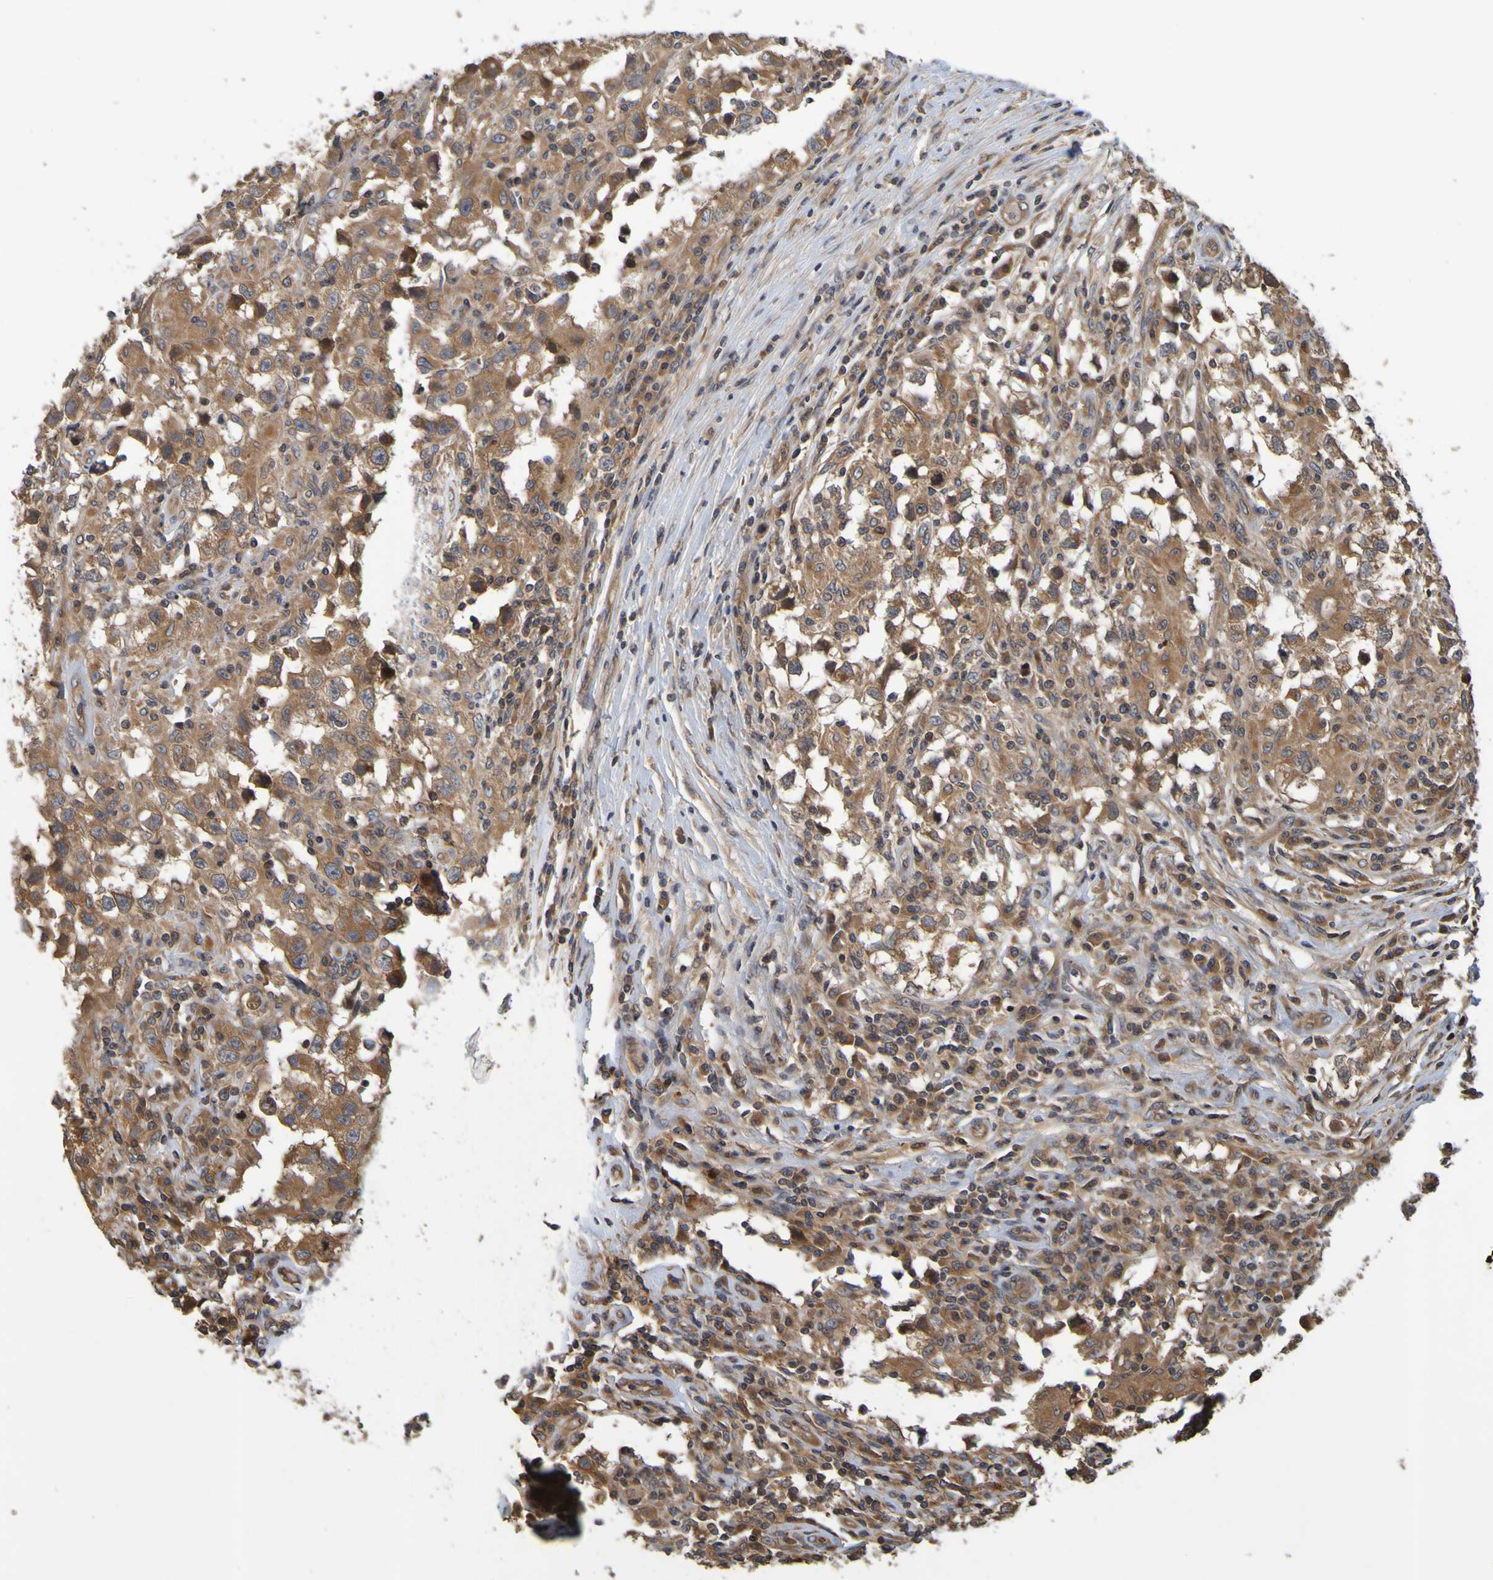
{"staining": {"intensity": "moderate", "quantity": ">75%", "location": "cytoplasmic/membranous"}, "tissue": "testis cancer", "cell_type": "Tumor cells", "image_type": "cancer", "snomed": [{"axis": "morphology", "description": "Carcinoma, Embryonal, NOS"}, {"axis": "topography", "description": "Testis"}], "caption": "The image demonstrates staining of testis cancer, revealing moderate cytoplasmic/membranous protein expression (brown color) within tumor cells.", "gene": "OCRL", "patient": {"sex": "male", "age": 21}}